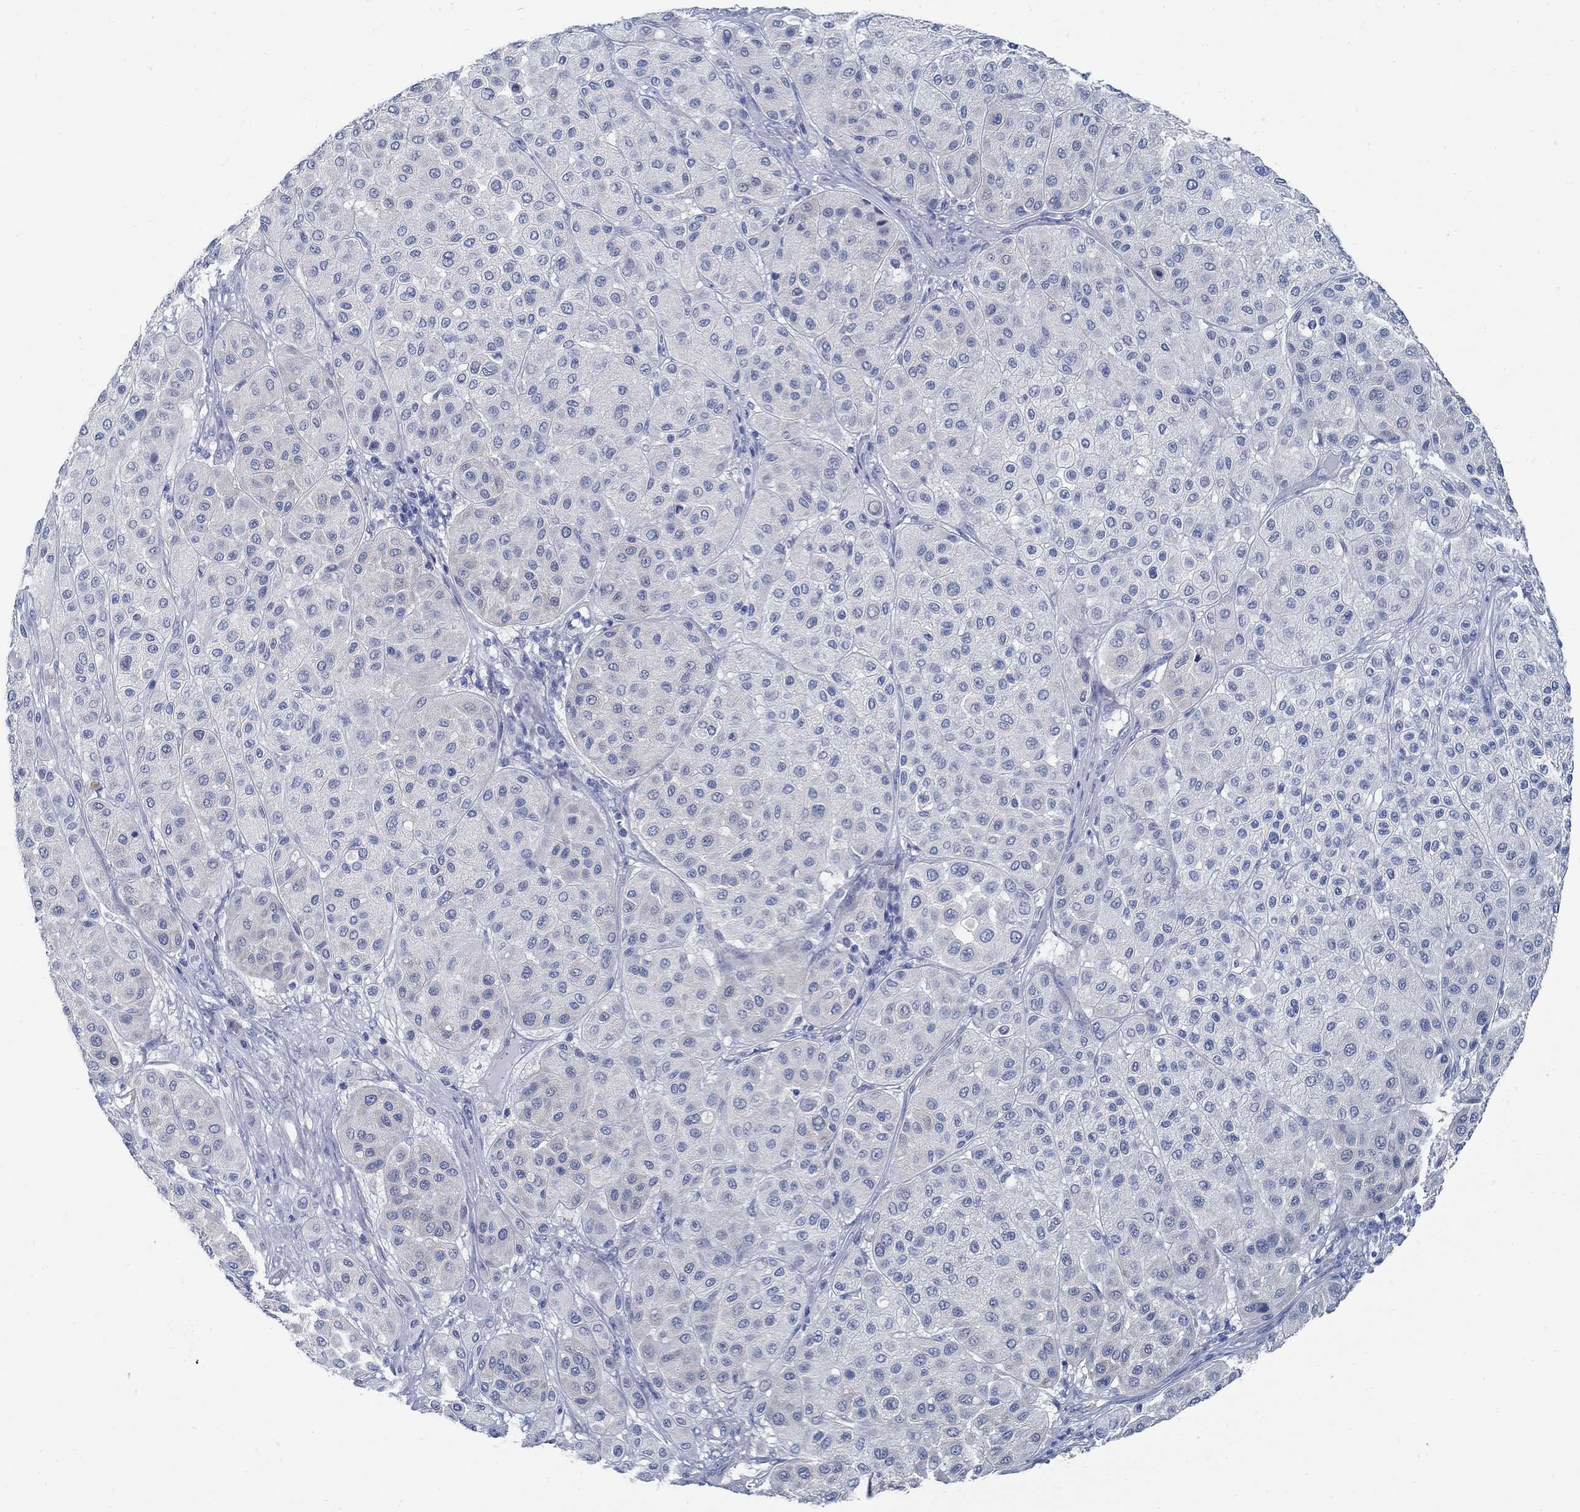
{"staining": {"intensity": "negative", "quantity": "none", "location": "none"}, "tissue": "melanoma", "cell_type": "Tumor cells", "image_type": "cancer", "snomed": [{"axis": "morphology", "description": "Malignant melanoma, Metastatic site"}, {"axis": "topography", "description": "Smooth muscle"}], "caption": "There is no significant expression in tumor cells of melanoma.", "gene": "C15orf39", "patient": {"sex": "male", "age": 41}}